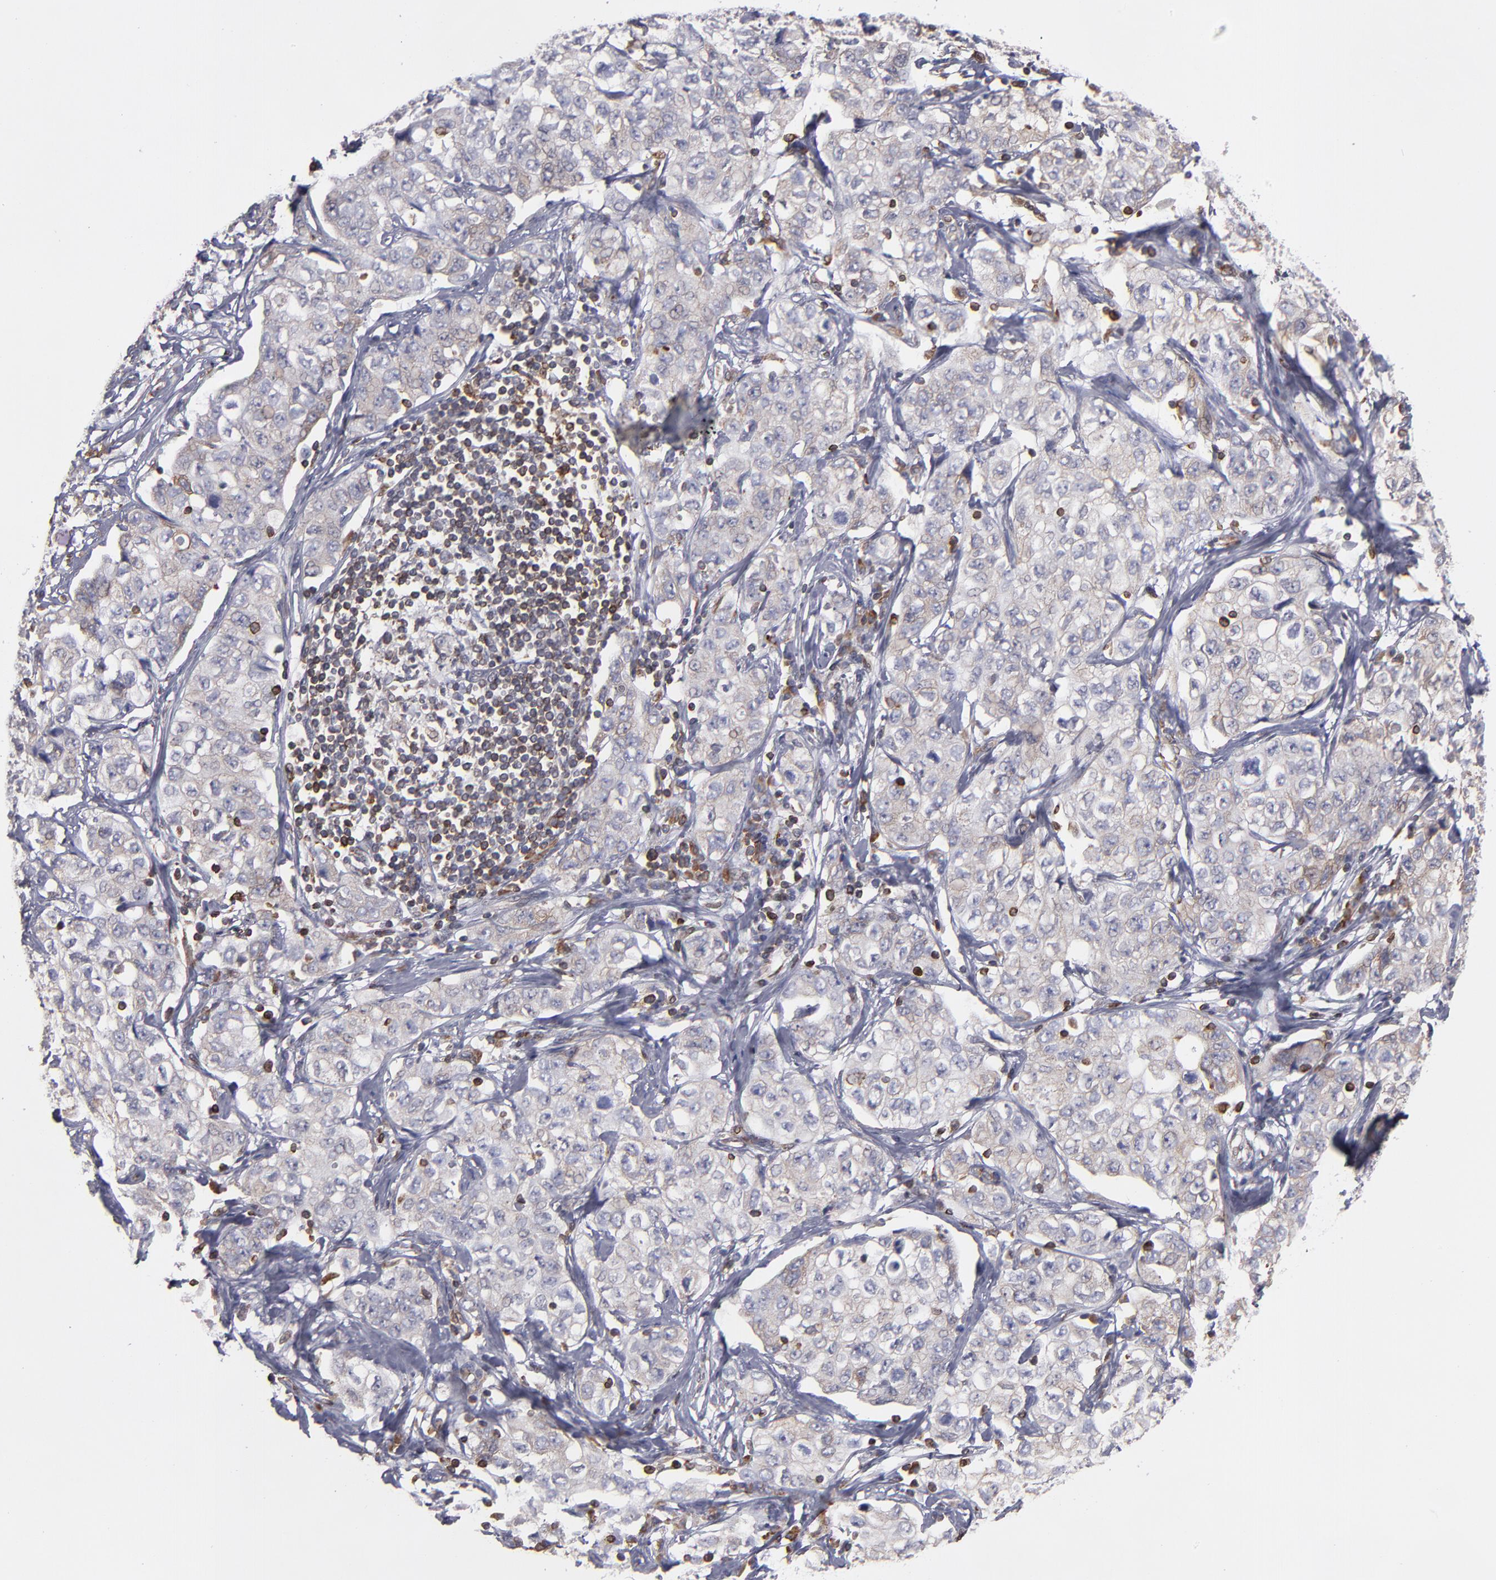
{"staining": {"intensity": "moderate", "quantity": ">75%", "location": "cytoplasmic/membranous"}, "tissue": "stomach cancer", "cell_type": "Tumor cells", "image_type": "cancer", "snomed": [{"axis": "morphology", "description": "Adenocarcinoma, NOS"}, {"axis": "topography", "description": "Stomach"}], "caption": "IHC histopathology image of human adenocarcinoma (stomach) stained for a protein (brown), which demonstrates medium levels of moderate cytoplasmic/membranous positivity in about >75% of tumor cells.", "gene": "TMX1", "patient": {"sex": "male", "age": 48}}